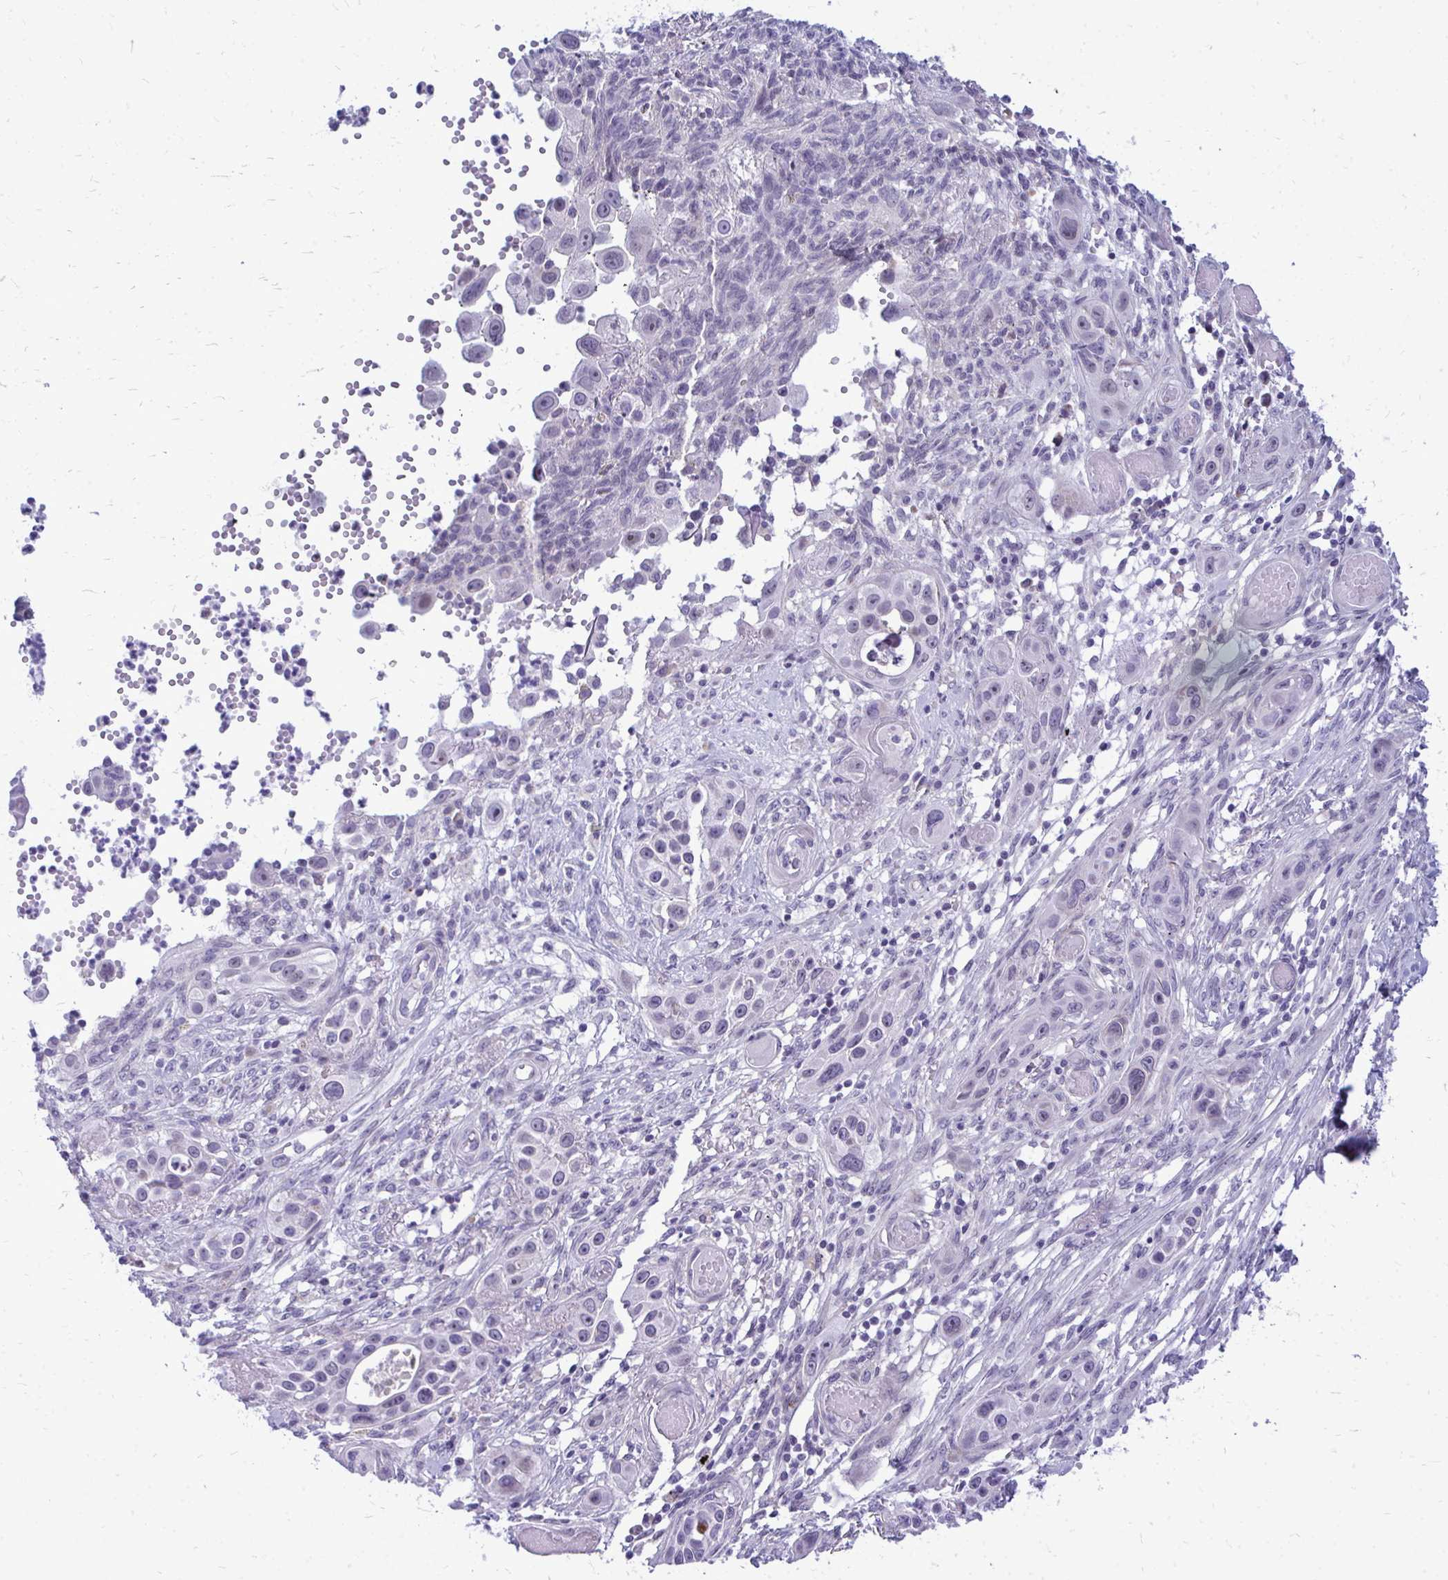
{"staining": {"intensity": "negative", "quantity": "none", "location": "none"}, "tissue": "skin cancer", "cell_type": "Tumor cells", "image_type": "cancer", "snomed": [{"axis": "morphology", "description": "Squamous cell carcinoma, NOS"}, {"axis": "topography", "description": "Skin"}], "caption": "Immunohistochemical staining of skin cancer (squamous cell carcinoma) shows no significant positivity in tumor cells.", "gene": "ZSCAN25", "patient": {"sex": "female", "age": 69}}